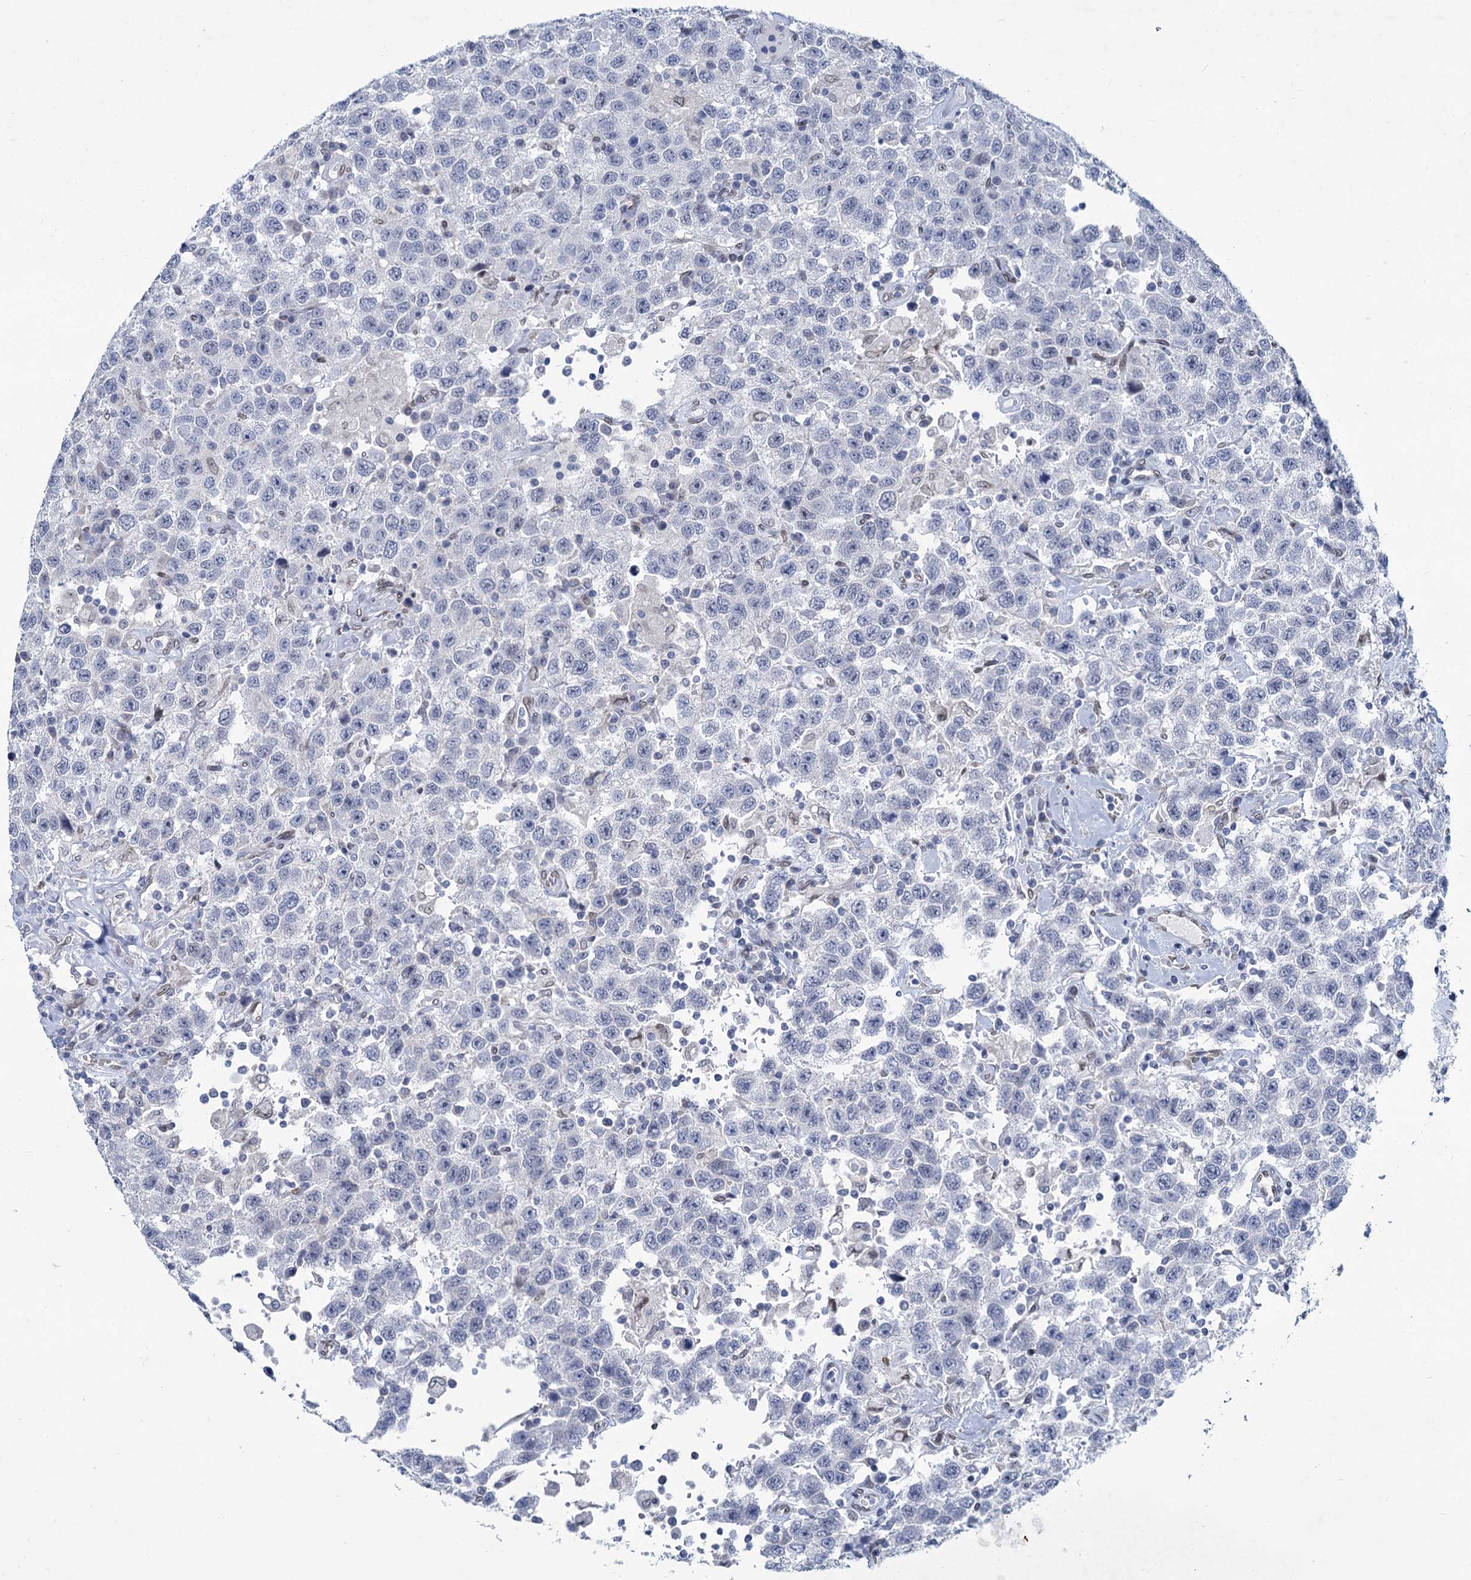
{"staining": {"intensity": "negative", "quantity": "none", "location": "none"}, "tissue": "testis cancer", "cell_type": "Tumor cells", "image_type": "cancer", "snomed": [{"axis": "morphology", "description": "Seminoma, NOS"}, {"axis": "topography", "description": "Testis"}], "caption": "Image shows no protein expression in tumor cells of seminoma (testis) tissue.", "gene": "PRSS35", "patient": {"sex": "male", "age": 41}}